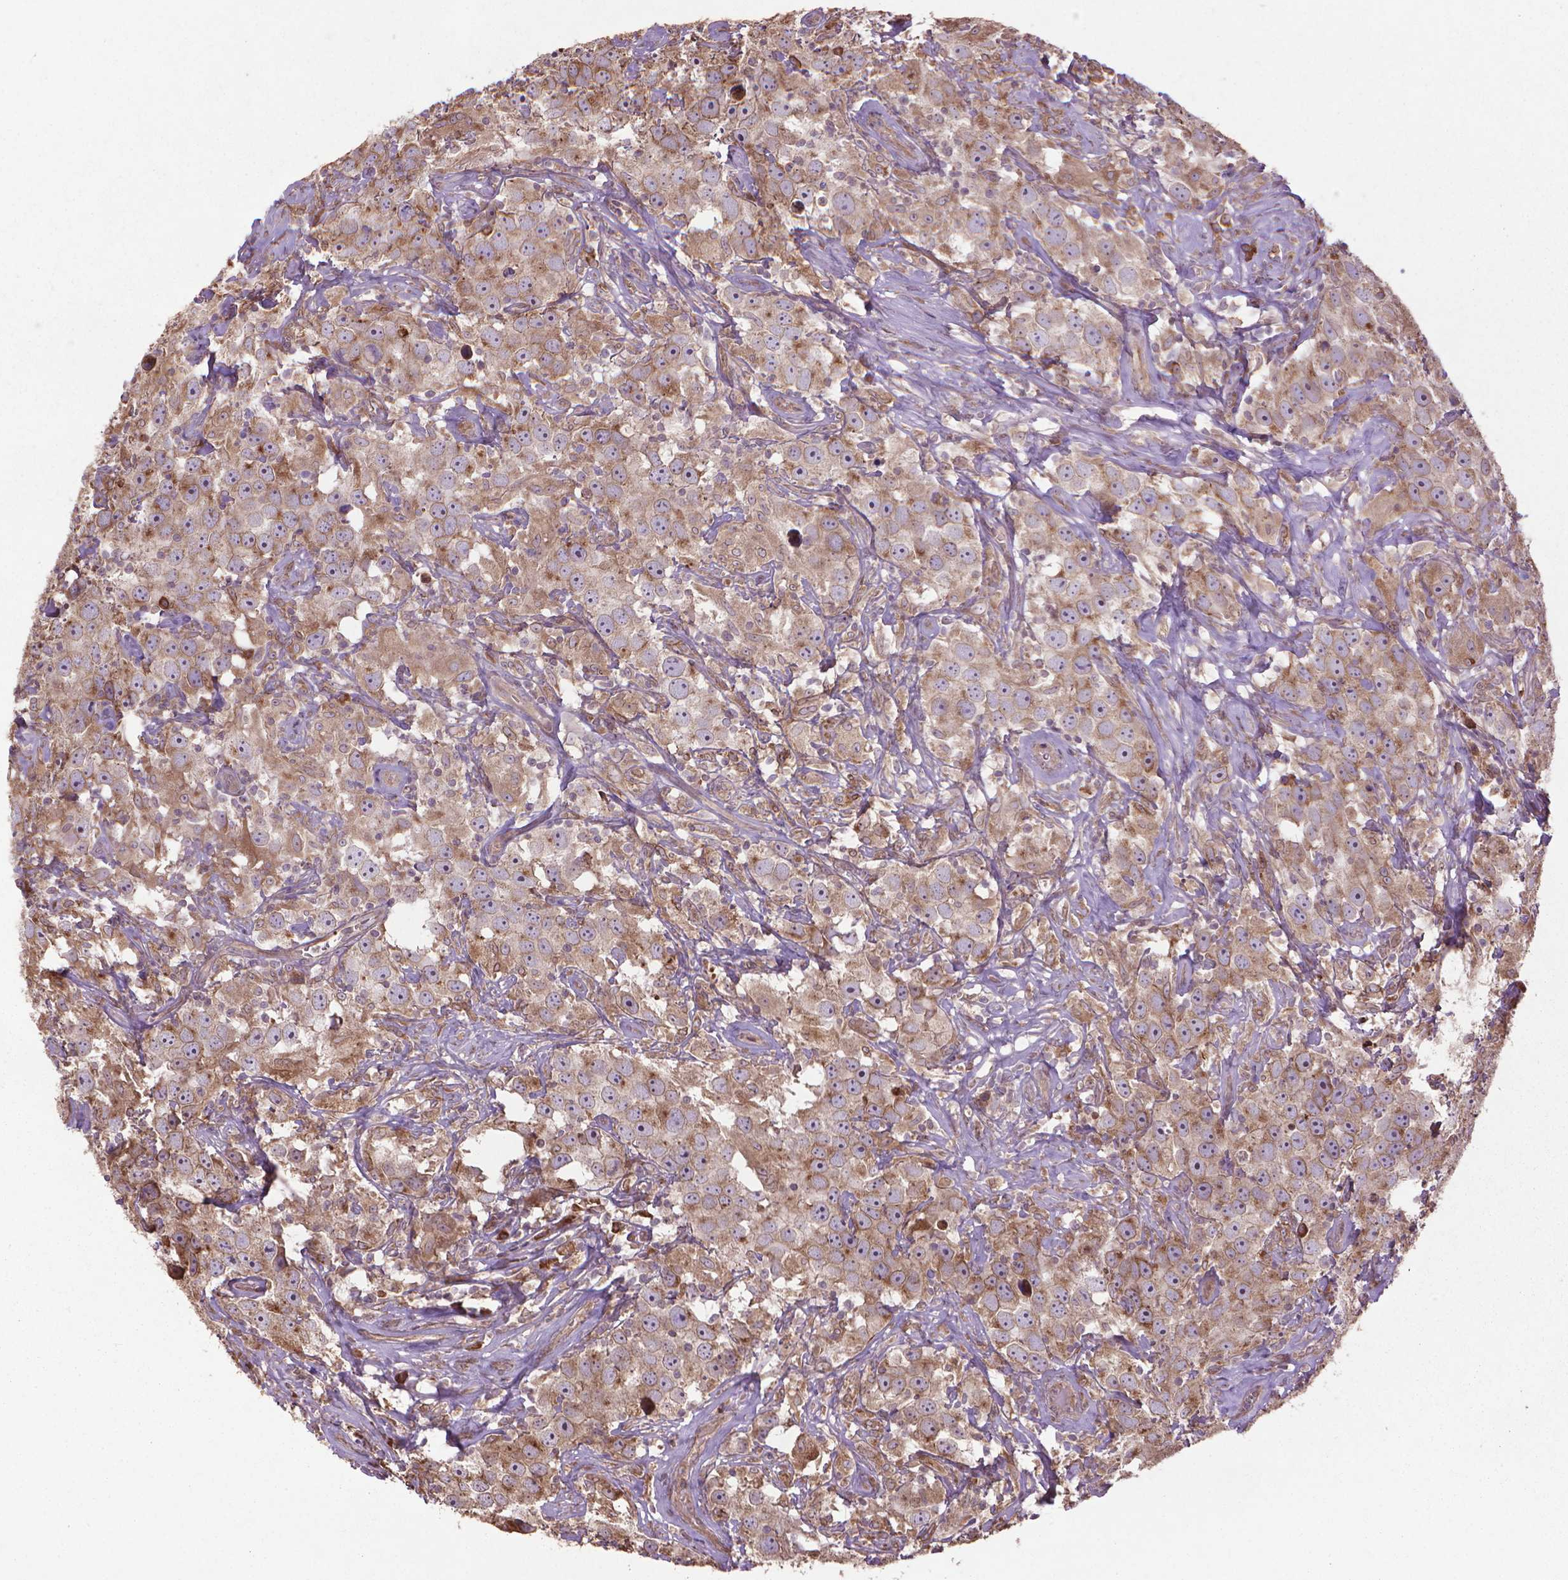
{"staining": {"intensity": "moderate", "quantity": ">75%", "location": "cytoplasmic/membranous"}, "tissue": "testis cancer", "cell_type": "Tumor cells", "image_type": "cancer", "snomed": [{"axis": "morphology", "description": "Seminoma, NOS"}, {"axis": "topography", "description": "Testis"}], "caption": "Immunohistochemistry micrograph of neoplastic tissue: human testis cancer stained using immunohistochemistry shows medium levels of moderate protein expression localized specifically in the cytoplasmic/membranous of tumor cells, appearing as a cytoplasmic/membranous brown color.", "gene": "GAS1", "patient": {"sex": "male", "age": 49}}